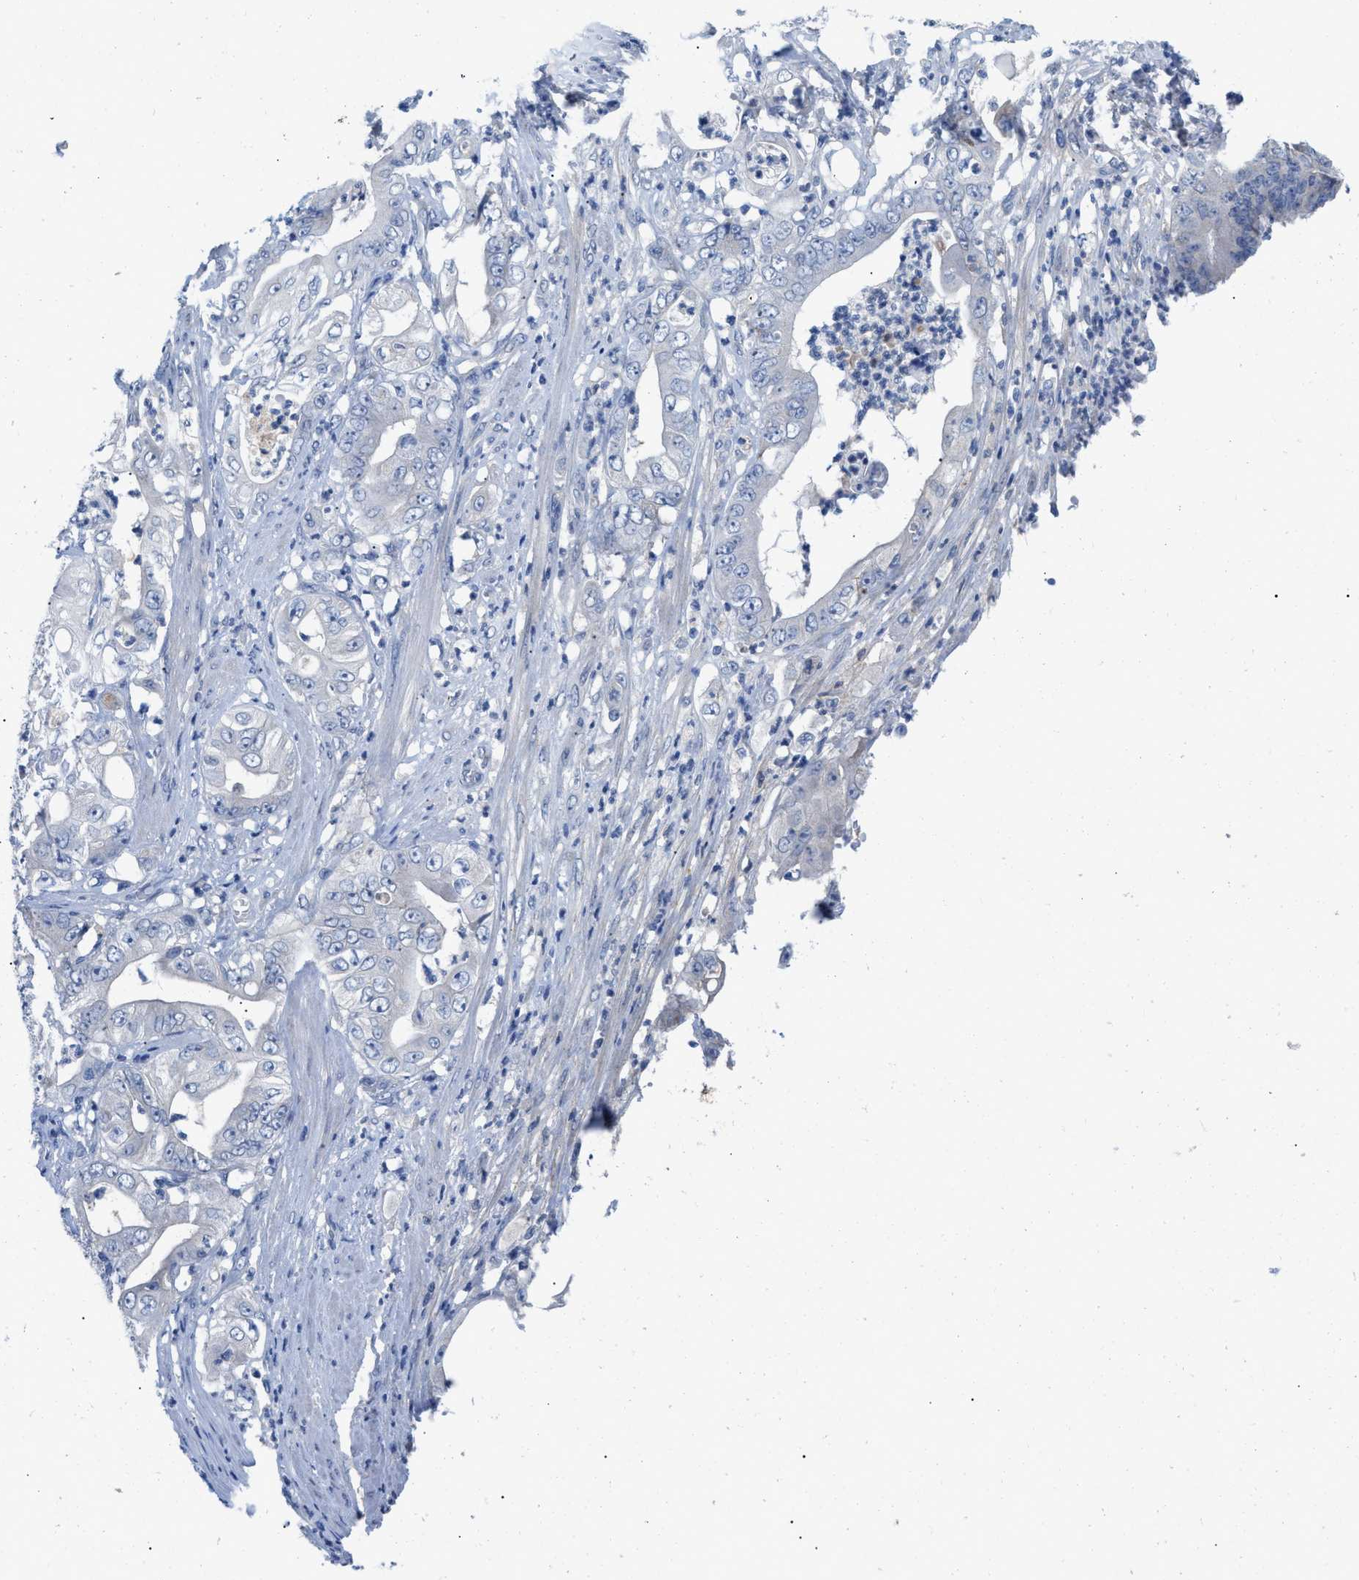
{"staining": {"intensity": "negative", "quantity": "none", "location": "none"}, "tissue": "stomach cancer", "cell_type": "Tumor cells", "image_type": "cancer", "snomed": [{"axis": "morphology", "description": "Adenocarcinoma, NOS"}, {"axis": "topography", "description": "Stomach"}], "caption": "This is a photomicrograph of IHC staining of stomach cancer, which shows no staining in tumor cells.", "gene": "HPX", "patient": {"sex": "female", "age": 73}}